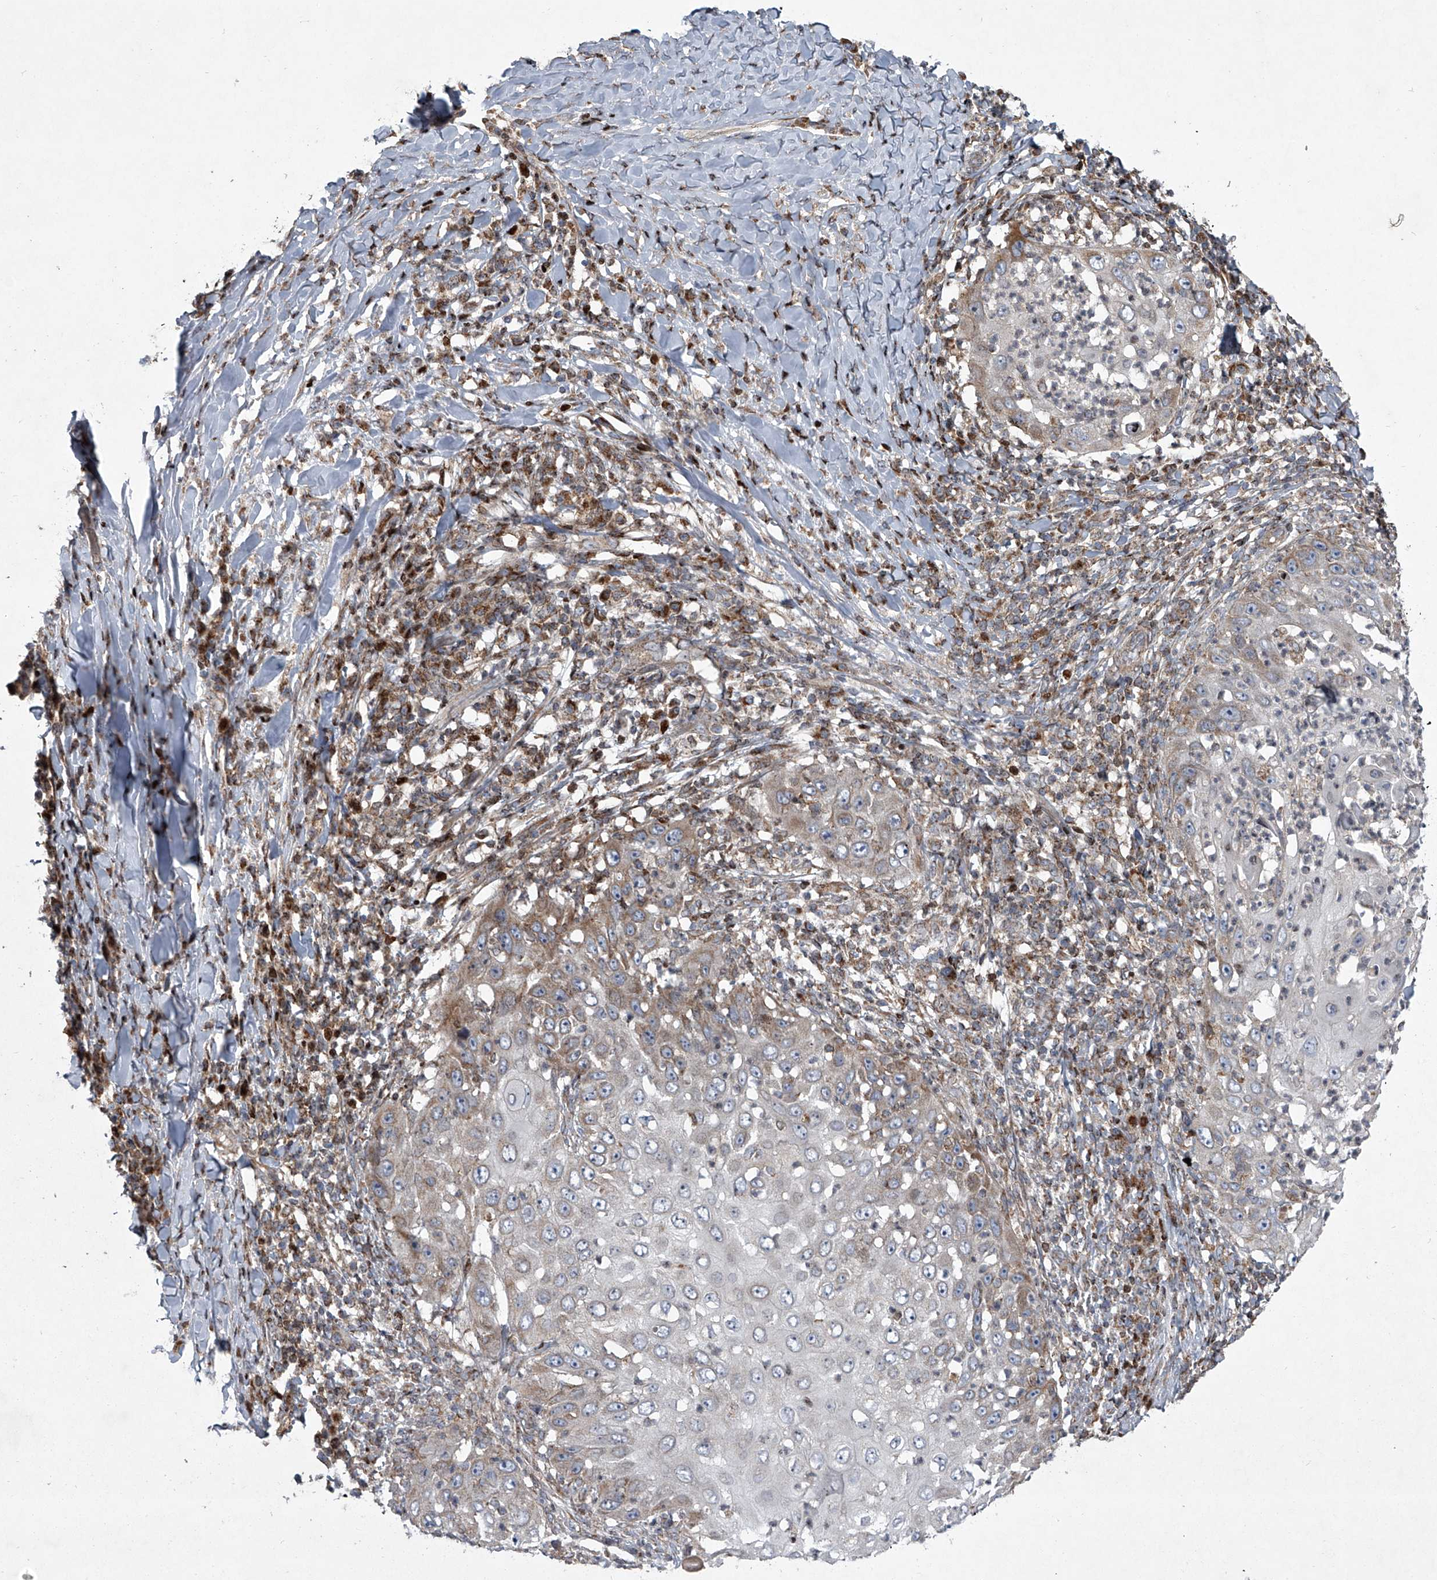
{"staining": {"intensity": "weak", "quantity": "25%-75%", "location": "cytoplasmic/membranous"}, "tissue": "skin cancer", "cell_type": "Tumor cells", "image_type": "cancer", "snomed": [{"axis": "morphology", "description": "Squamous cell carcinoma, NOS"}, {"axis": "topography", "description": "Skin"}], "caption": "Immunohistochemistry image of human squamous cell carcinoma (skin) stained for a protein (brown), which shows low levels of weak cytoplasmic/membranous expression in about 25%-75% of tumor cells.", "gene": "STRADA", "patient": {"sex": "female", "age": 44}}